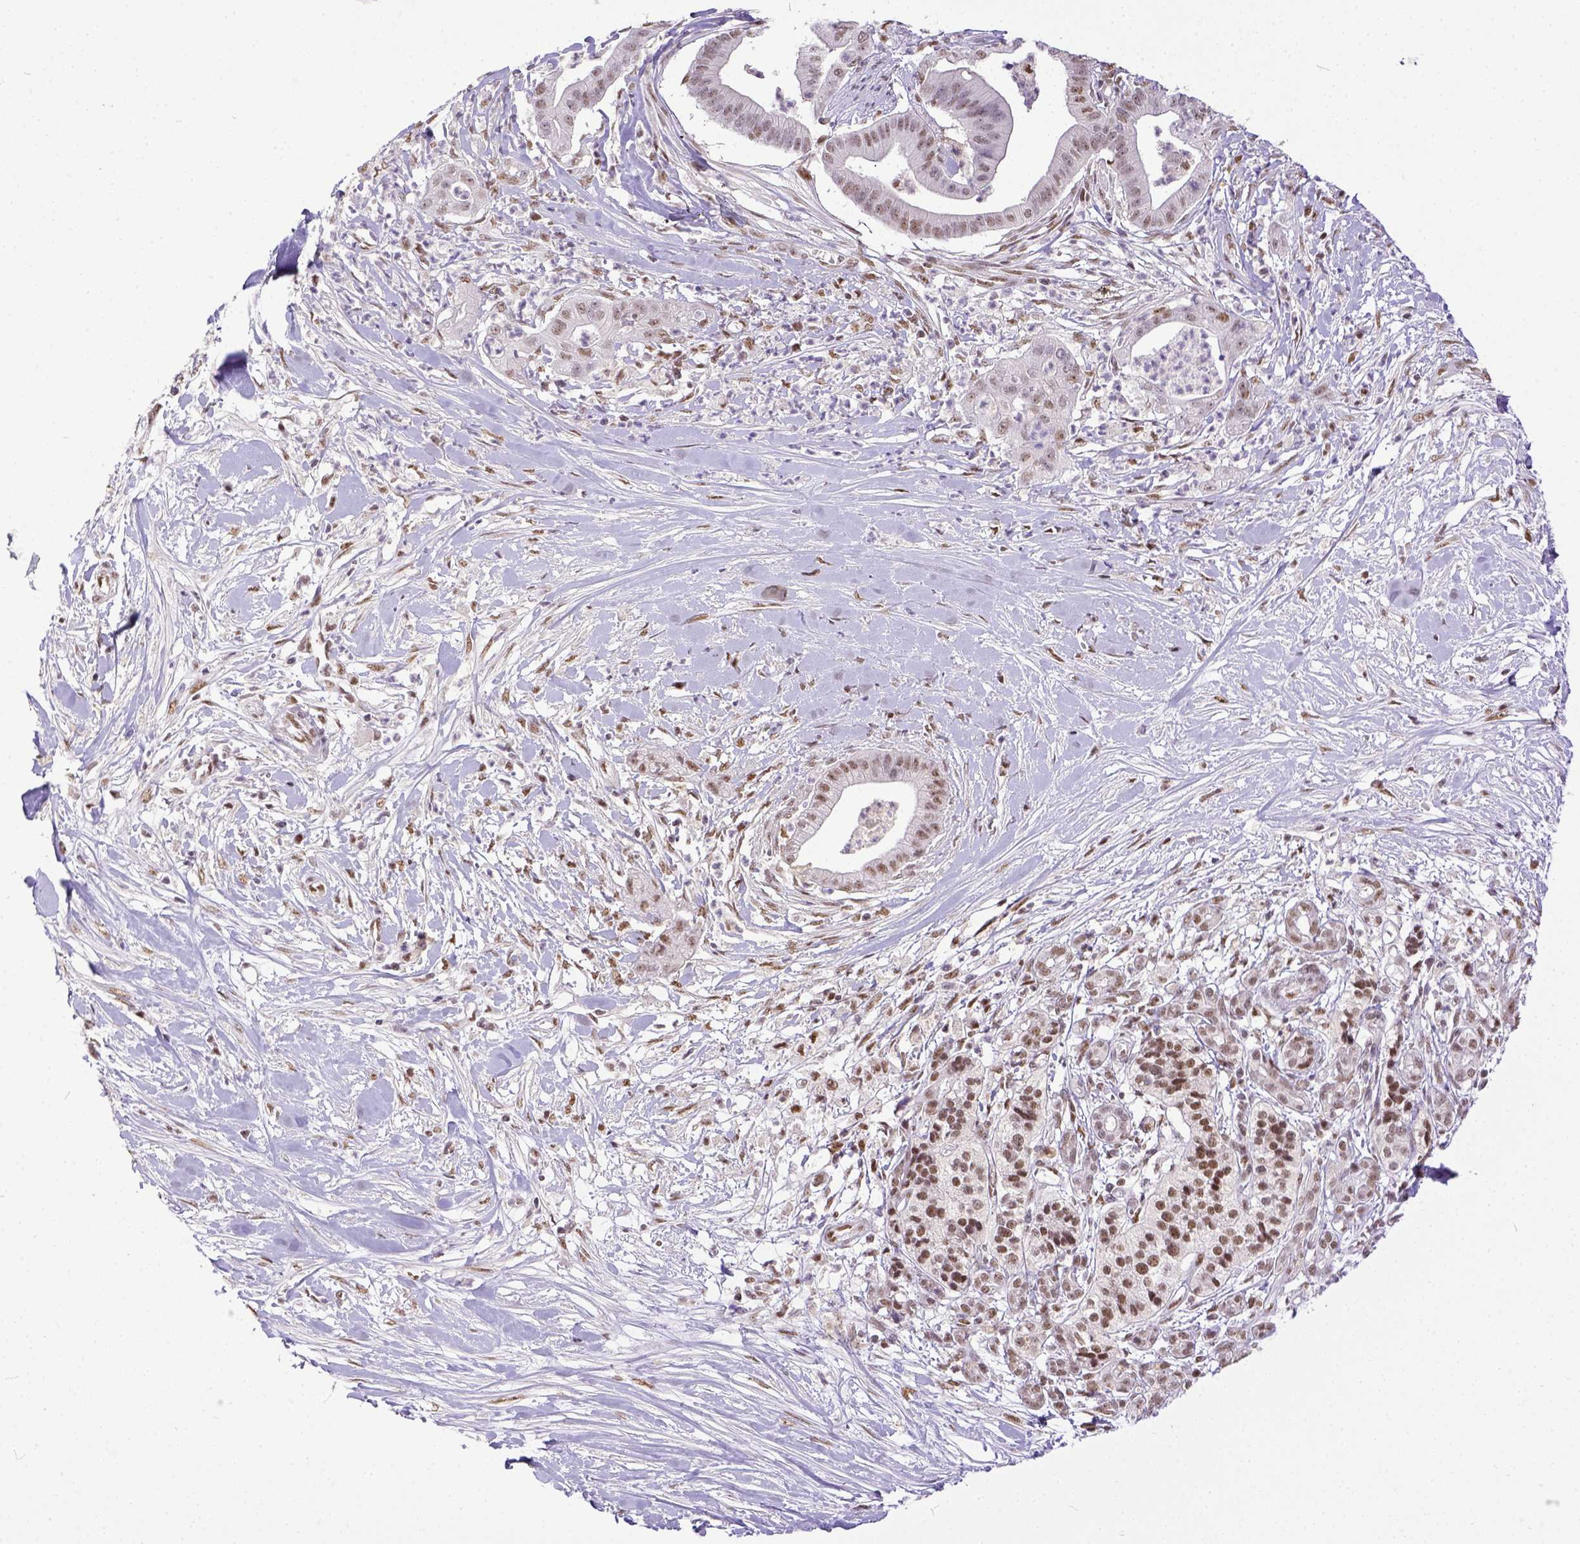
{"staining": {"intensity": "weak", "quantity": ">75%", "location": "nuclear"}, "tissue": "pancreatic cancer", "cell_type": "Tumor cells", "image_type": "cancer", "snomed": [{"axis": "morphology", "description": "Normal tissue, NOS"}, {"axis": "morphology", "description": "Adenocarcinoma, NOS"}, {"axis": "topography", "description": "Lymph node"}, {"axis": "topography", "description": "Pancreas"}], "caption": "The immunohistochemical stain shows weak nuclear positivity in tumor cells of pancreatic cancer (adenocarcinoma) tissue. Using DAB (3,3'-diaminobenzidine) (brown) and hematoxylin (blue) stains, captured at high magnification using brightfield microscopy.", "gene": "ERCC1", "patient": {"sex": "female", "age": 58}}